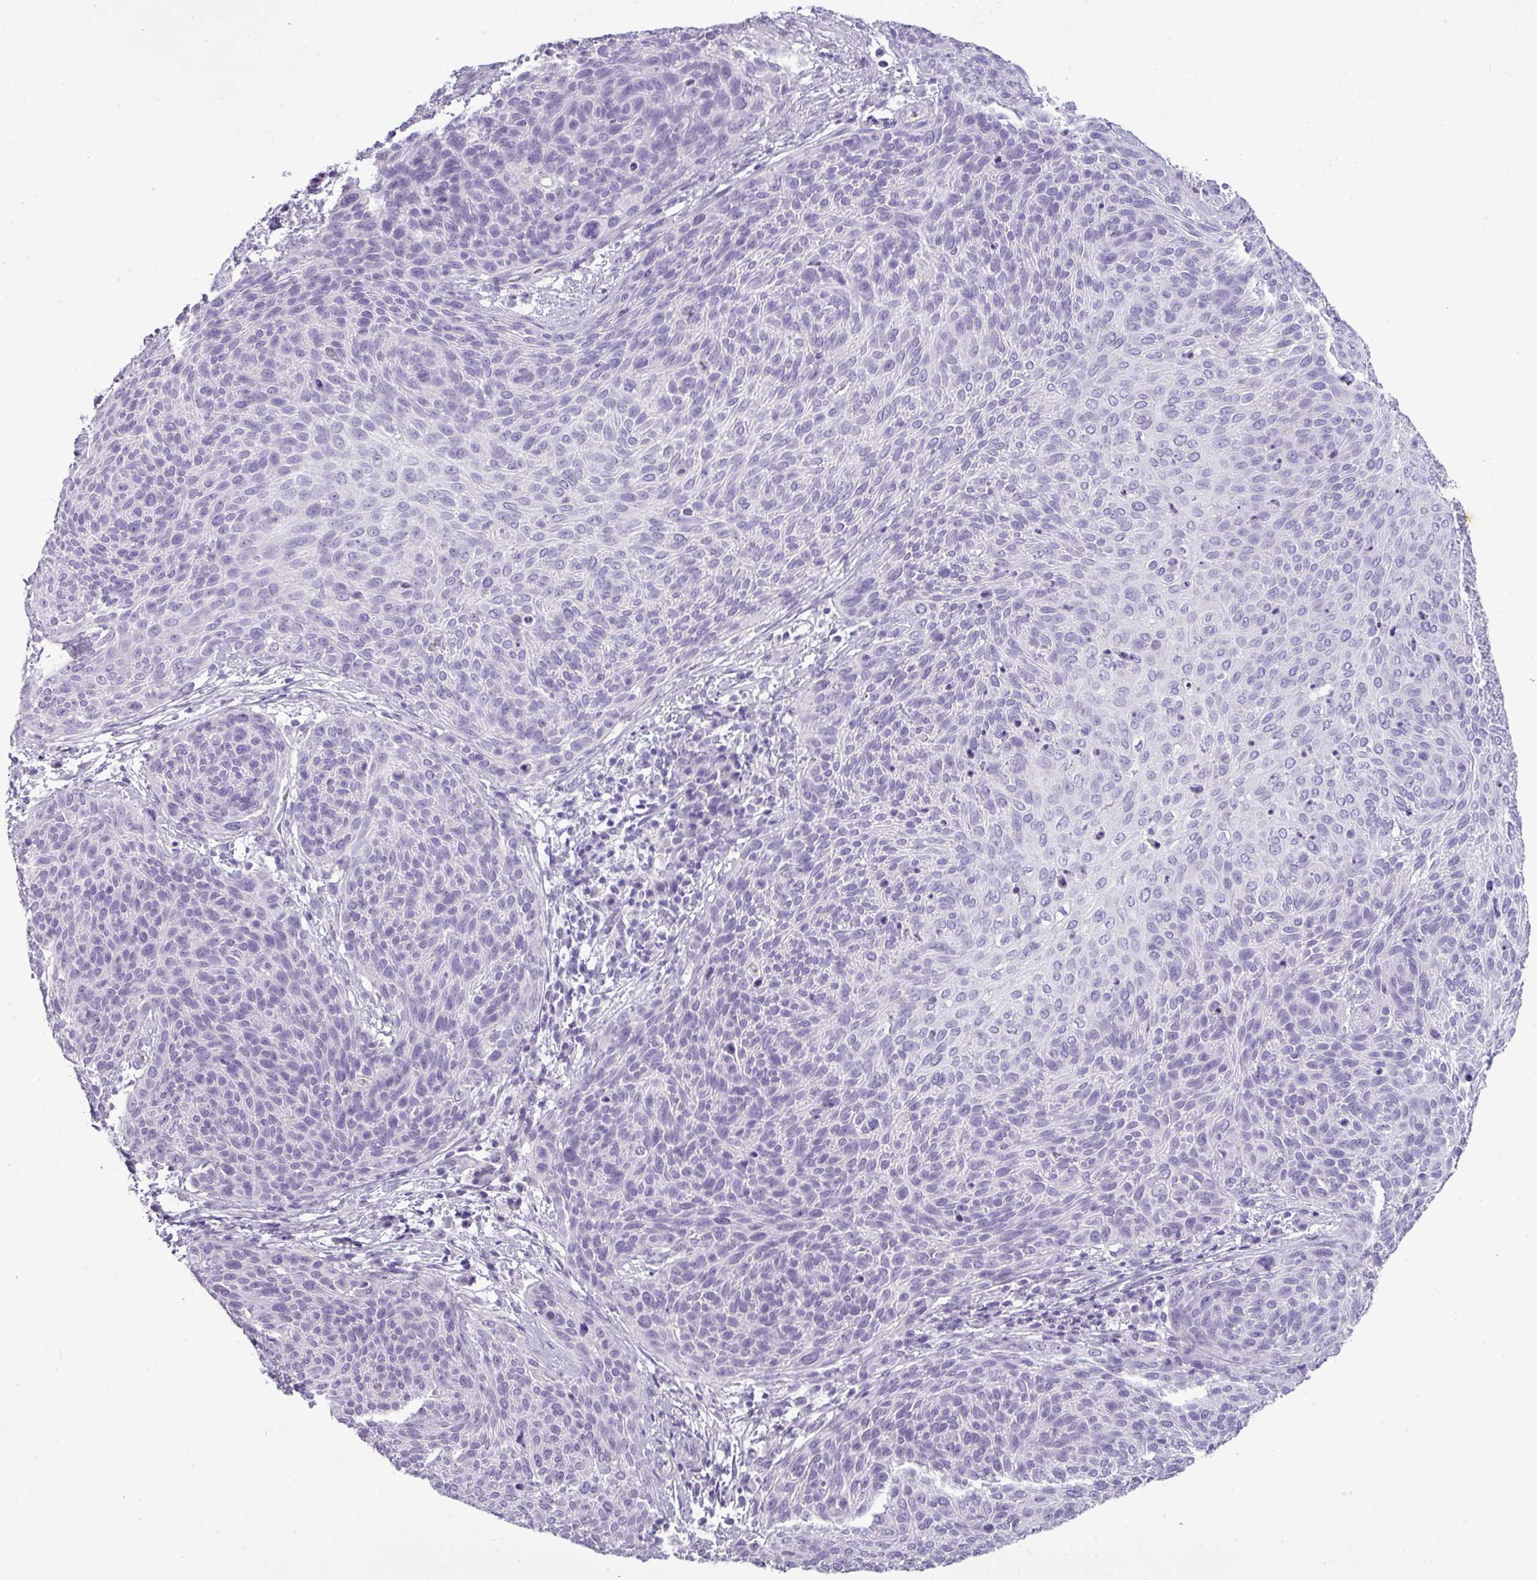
{"staining": {"intensity": "negative", "quantity": "none", "location": "none"}, "tissue": "cervical cancer", "cell_type": "Tumor cells", "image_type": "cancer", "snomed": [{"axis": "morphology", "description": "Squamous cell carcinoma, NOS"}, {"axis": "topography", "description": "Cervix"}], "caption": "Immunohistochemistry (IHC) image of cervical cancer (squamous cell carcinoma) stained for a protein (brown), which reveals no expression in tumor cells.", "gene": "TMEM91", "patient": {"sex": "female", "age": 31}}